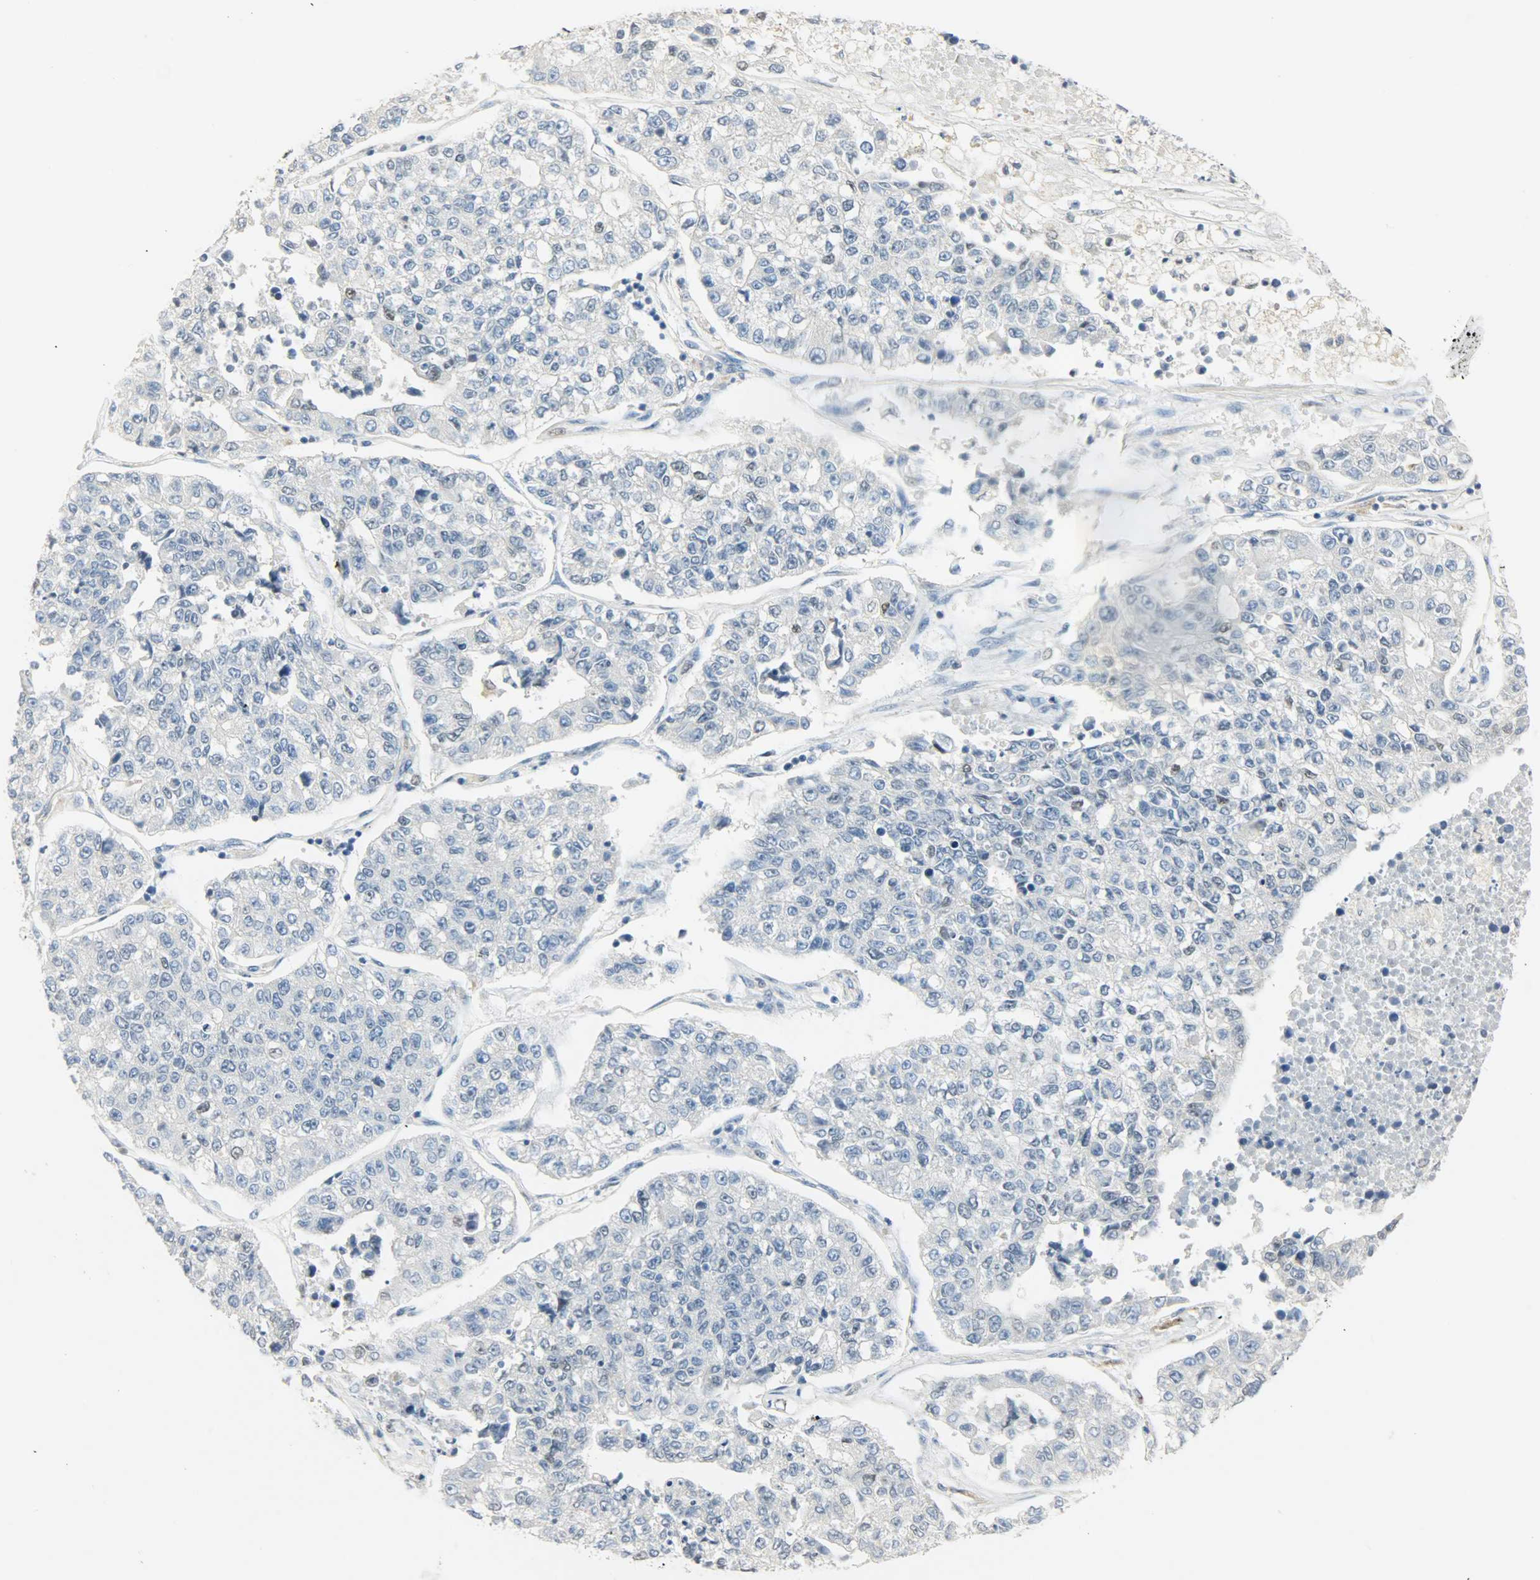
{"staining": {"intensity": "negative", "quantity": "none", "location": "none"}, "tissue": "lung cancer", "cell_type": "Tumor cells", "image_type": "cancer", "snomed": [{"axis": "morphology", "description": "Adenocarcinoma, NOS"}, {"axis": "topography", "description": "Lung"}], "caption": "A histopathology image of human lung adenocarcinoma is negative for staining in tumor cells.", "gene": "PPARG", "patient": {"sex": "male", "age": 49}}